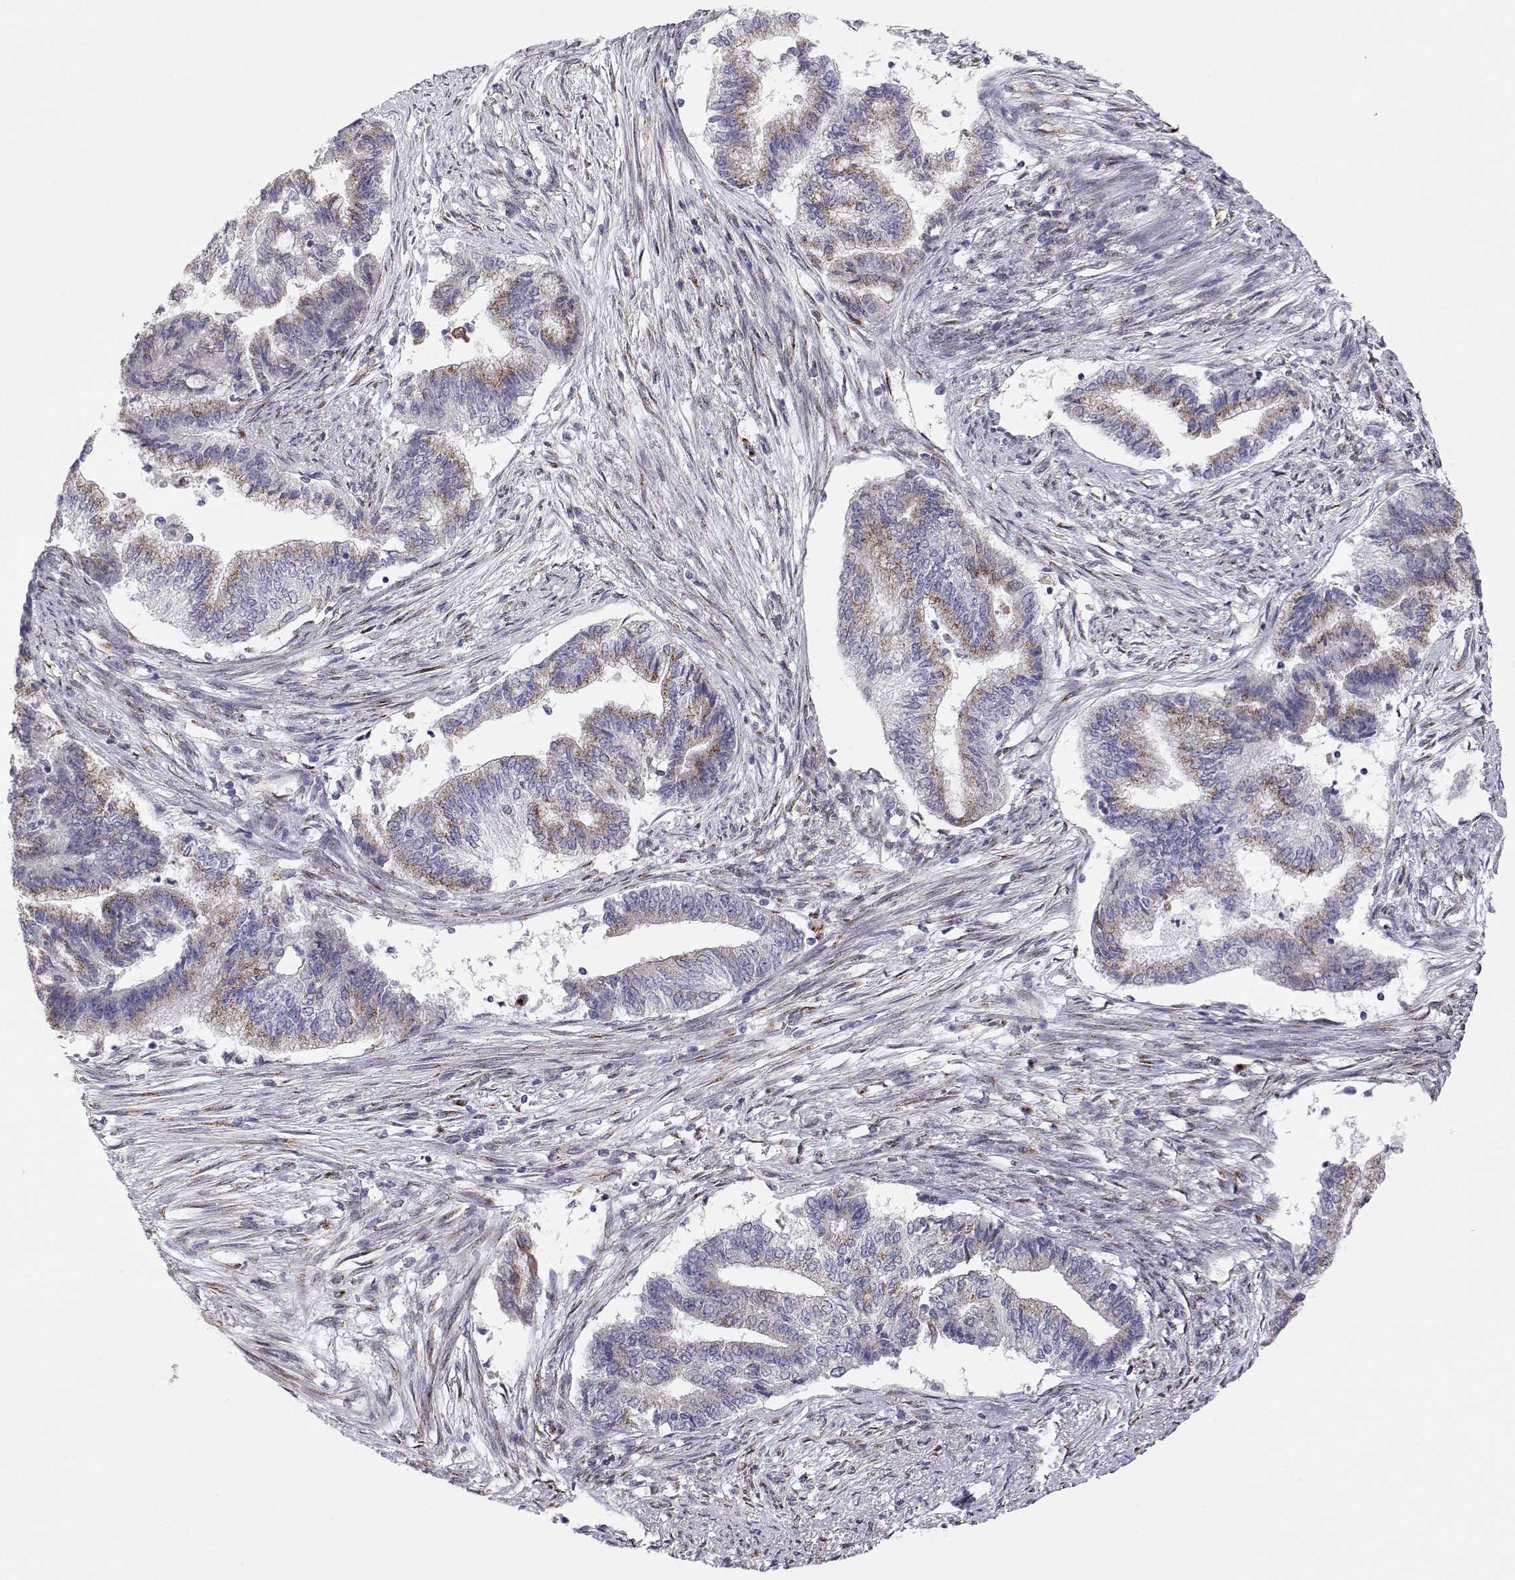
{"staining": {"intensity": "moderate", "quantity": "<25%", "location": "cytoplasmic/membranous"}, "tissue": "endometrial cancer", "cell_type": "Tumor cells", "image_type": "cancer", "snomed": [{"axis": "morphology", "description": "Adenocarcinoma, NOS"}, {"axis": "topography", "description": "Endometrium"}], "caption": "Moderate cytoplasmic/membranous positivity for a protein is appreciated in about <25% of tumor cells of endometrial adenocarcinoma using immunohistochemistry.", "gene": "STARD13", "patient": {"sex": "female", "age": 65}}